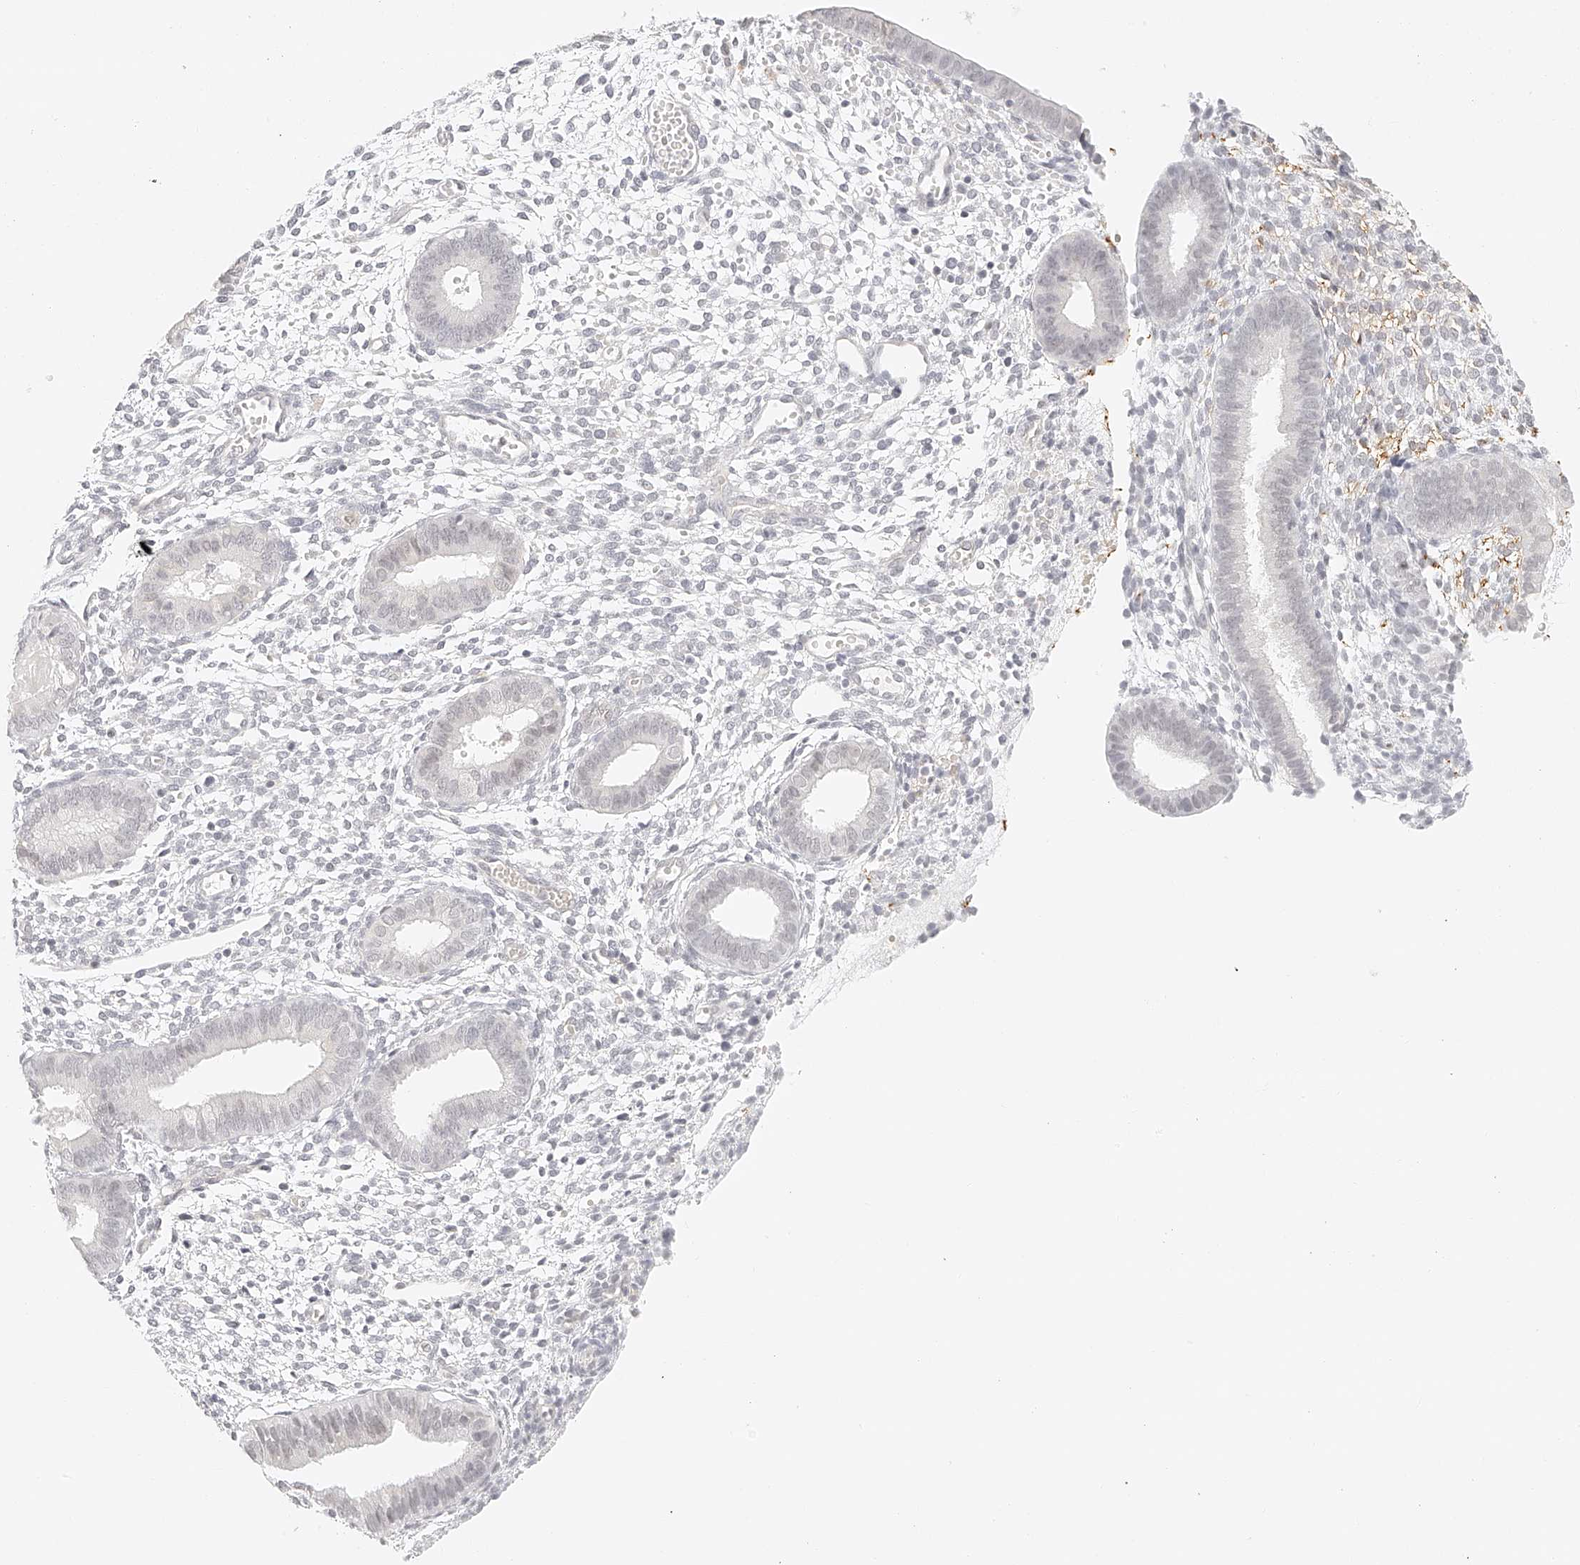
{"staining": {"intensity": "negative", "quantity": "none", "location": "none"}, "tissue": "endometrium", "cell_type": "Cells in endometrial stroma", "image_type": "normal", "snomed": [{"axis": "morphology", "description": "Normal tissue, NOS"}, {"axis": "topography", "description": "Endometrium"}], "caption": "High power microscopy micrograph of an IHC micrograph of unremarkable endometrium, revealing no significant expression in cells in endometrial stroma.", "gene": "ZFP69", "patient": {"sex": "female", "age": 46}}